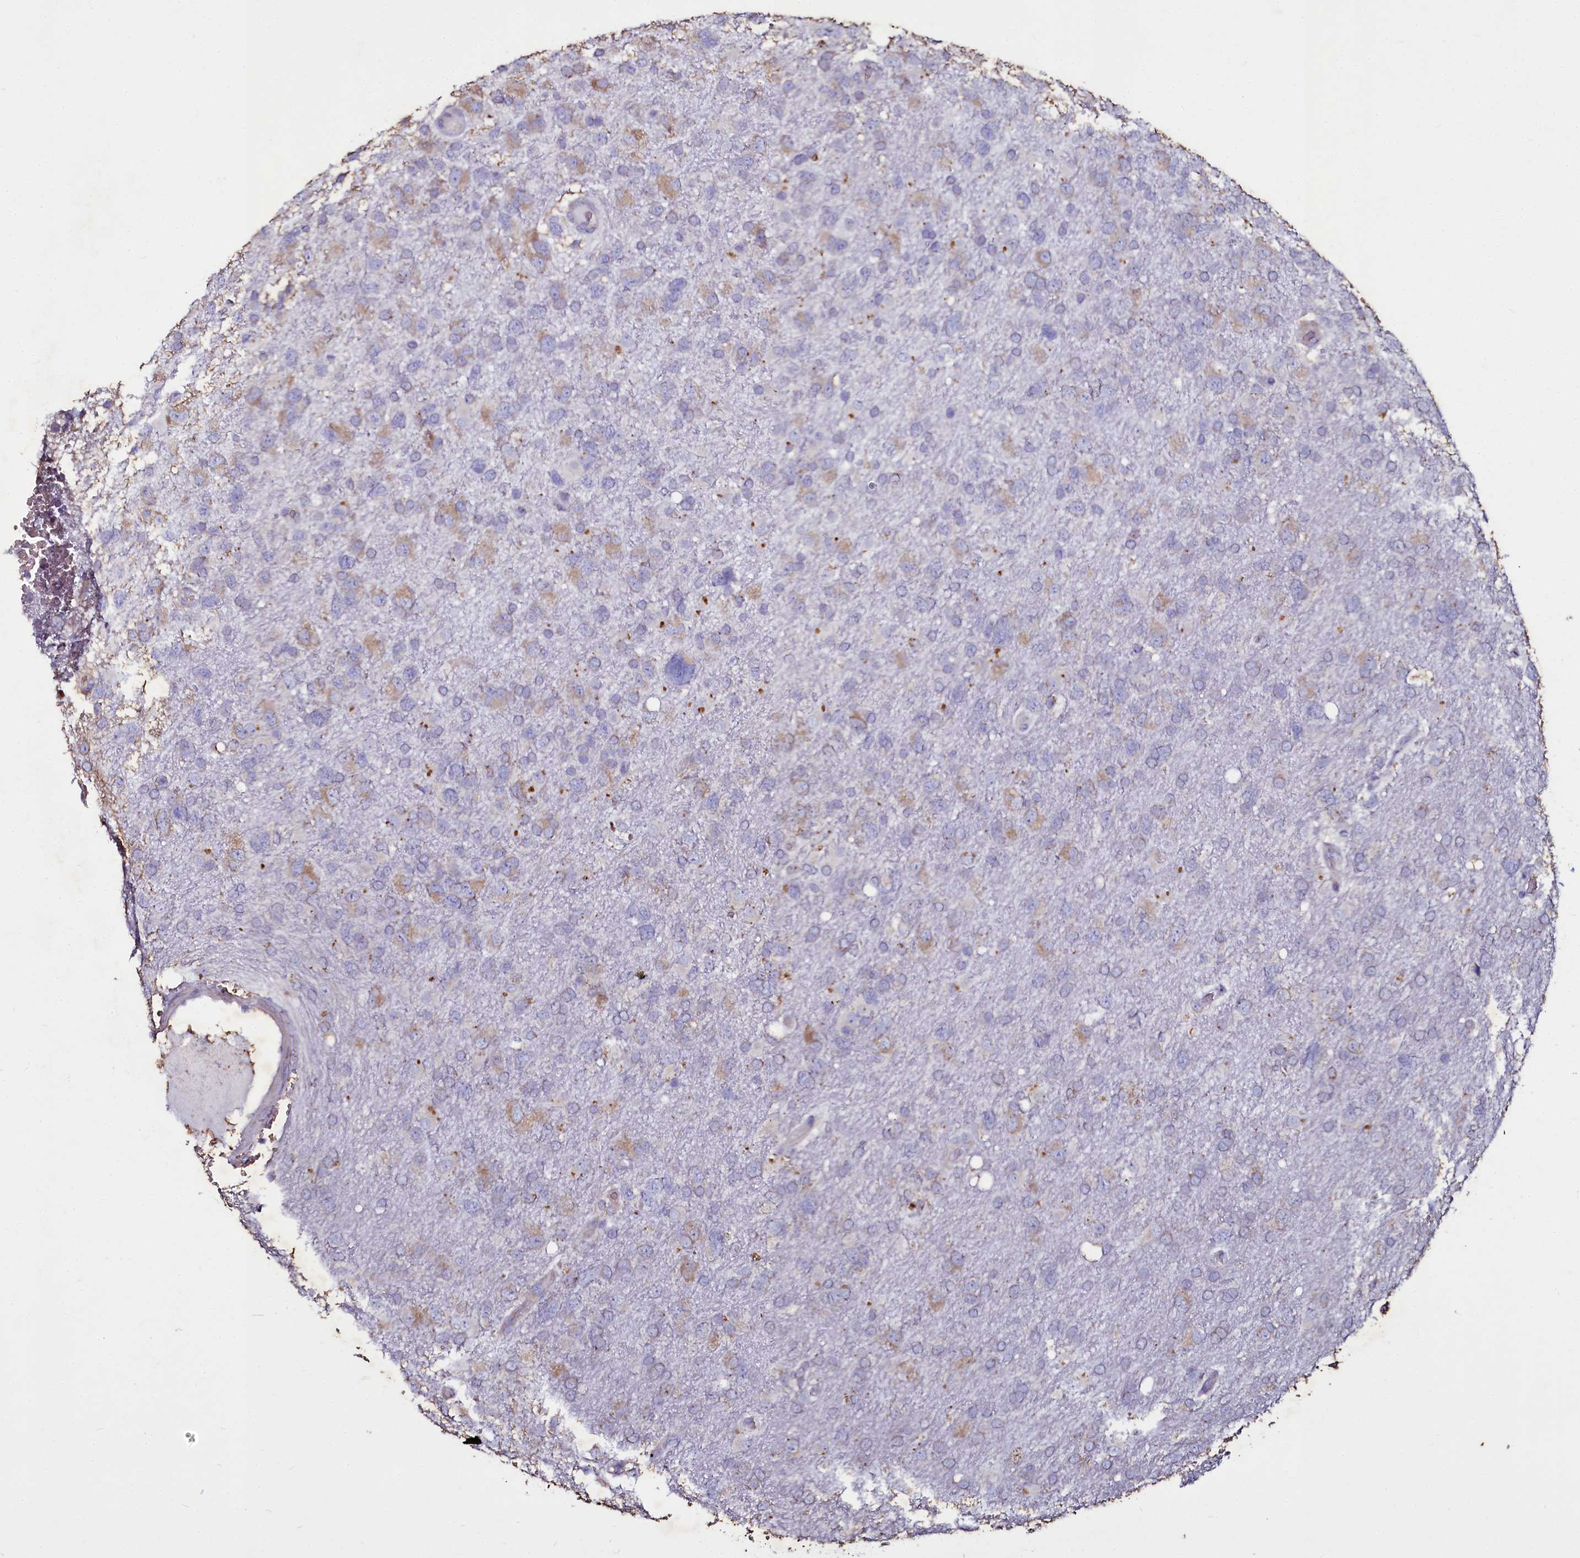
{"staining": {"intensity": "moderate", "quantity": "<25%", "location": "cytoplasmic/membranous"}, "tissue": "glioma", "cell_type": "Tumor cells", "image_type": "cancer", "snomed": [{"axis": "morphology", "description": "Glioma, malignant, High grade"}, {"axis": "topography", "description": "Brain"}], "caption": "DAB immunohistochemical staining of glioma displays moderate cytoplasmic/membranous protein staining in about <25% of tumor cells.", "gene": "SELENOT", "patient": {"sex": "male", "age": 61}}